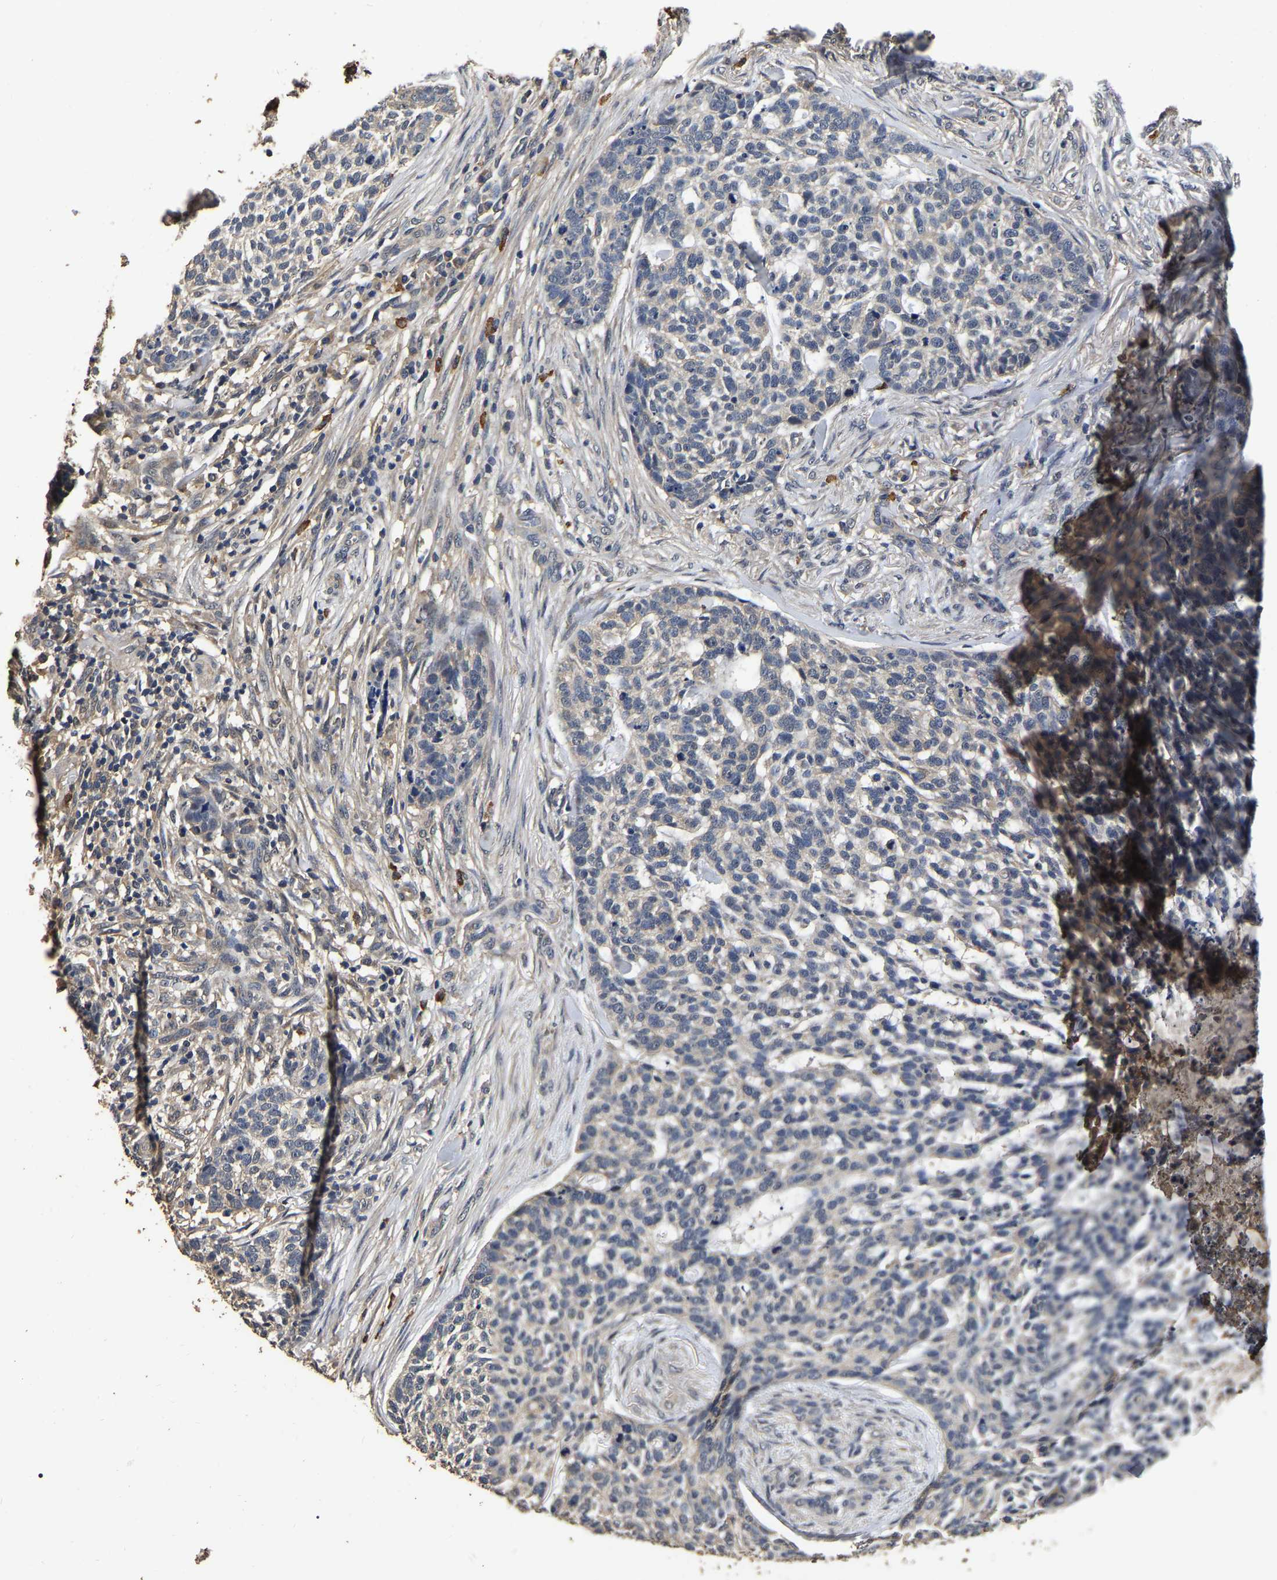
{"staining": {"intensity": "negative", "quantity": "none", "location": "none"}, "tissue": "skin cancer", "cell_type": "Tumor cells", "image_type": "cancer", "snomed": [{"axis": "morphology", "description": "Basal cell carcinoma"}, {"axis": "topography", "description": "Skin"}], "caption": "The photomicrograph shows no significant expression in tumor cells of skin cancer.", "gene": "STK32C", "patient": {"sex": "female", "age": 64}}